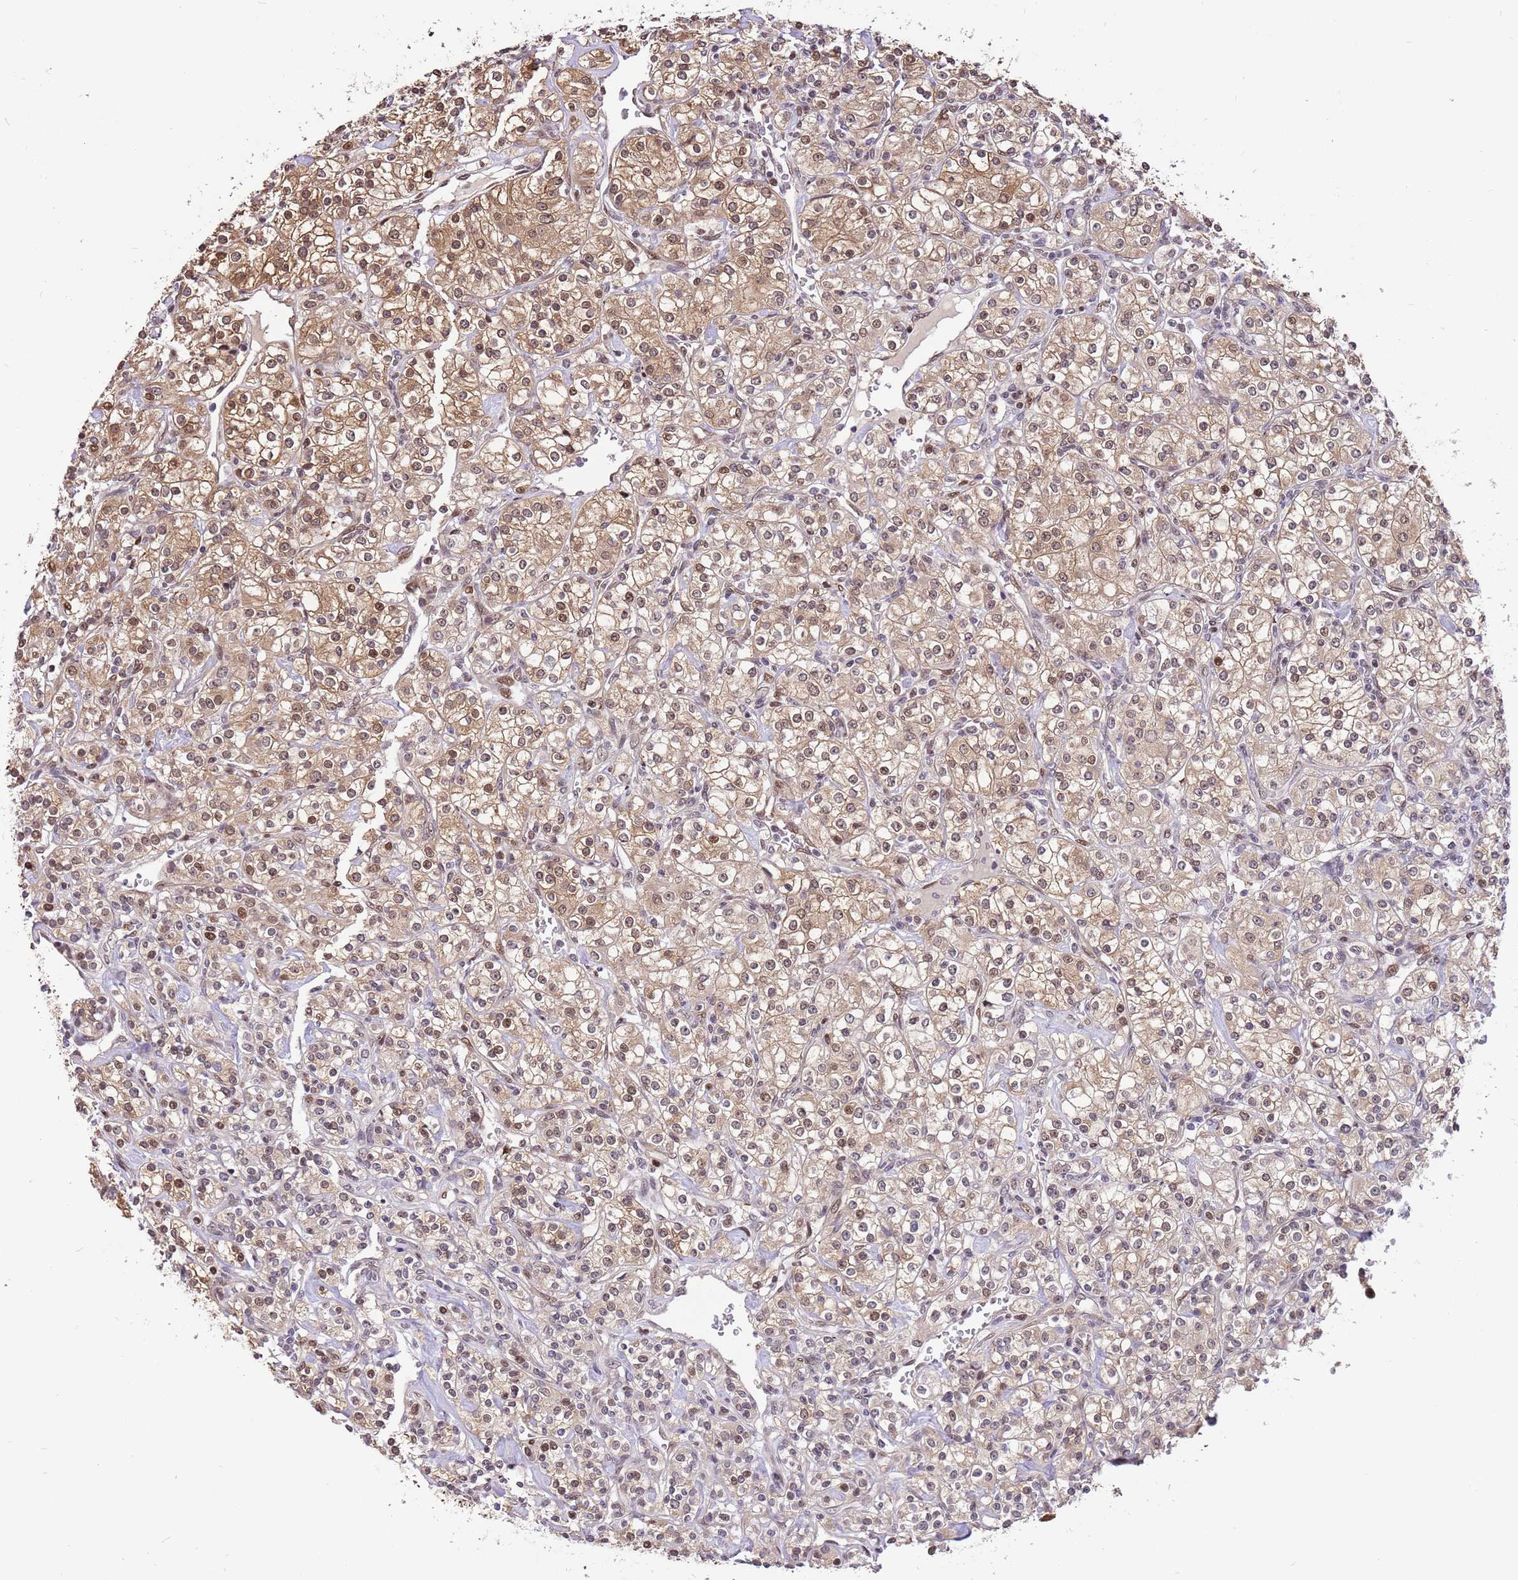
{"staining": {"intensity": "moderate", "quantity": "25%-75%", "location": "cytoplasmic/membranous,nuclear"}, "tissue": "renal cancer", "cell_type": "Tumor cells", "image_type": "cancer", "snomed": [{"axis": "morphology", "description": "Adenocarcinoma, NOS"}, {"axis": "topography", "description": "Kidney"}], "caption": "This histopathology image exhibits immunohistochemistry staining of adenocarcinoma (renal), with medium moderate cytoplasmic/membranous and nuclear expression in about 25%-75% of tumor cells.", "gene": "RFK", "patient": {"sex": "male", "age": 77}}